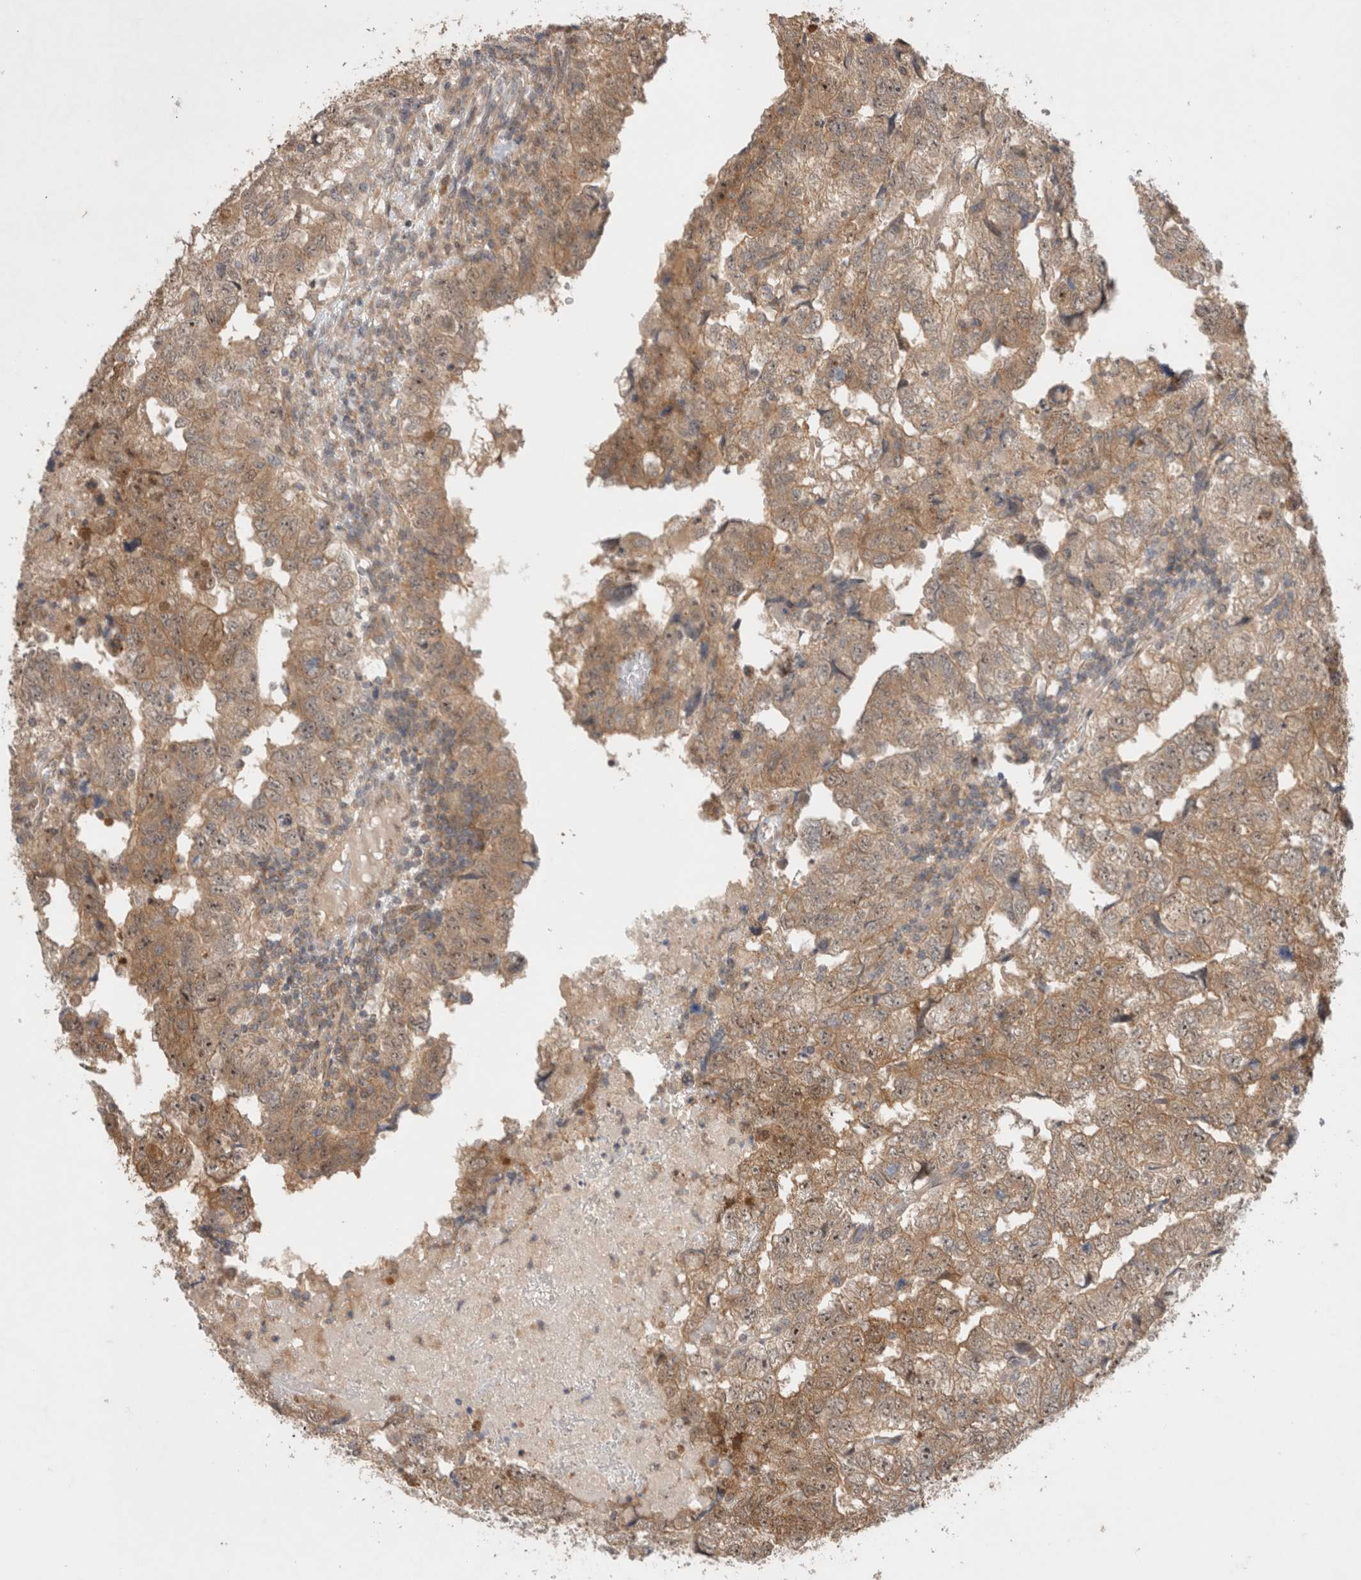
{"staining": {"intensity": "moderate", "quantity": ">75%", "location": "cytoplasmic/membranous"}, "tissue": "testis cancer", "cell_type": "Tumor cells", "image_type": "cancer", "snomed": [{"axis": "morphology", "description": "Carcinoma, Embryonal, NOS"}, {"axis": "topography", "description": "Testis"}], "caption": "Protein expression analysis of human testis cancer reveals moderate cytoplasmic/membranous expression in approximately >75% of tumor cells.", "gene": "SLC29A1", "patient": {"sex": "male", "age": 36}}